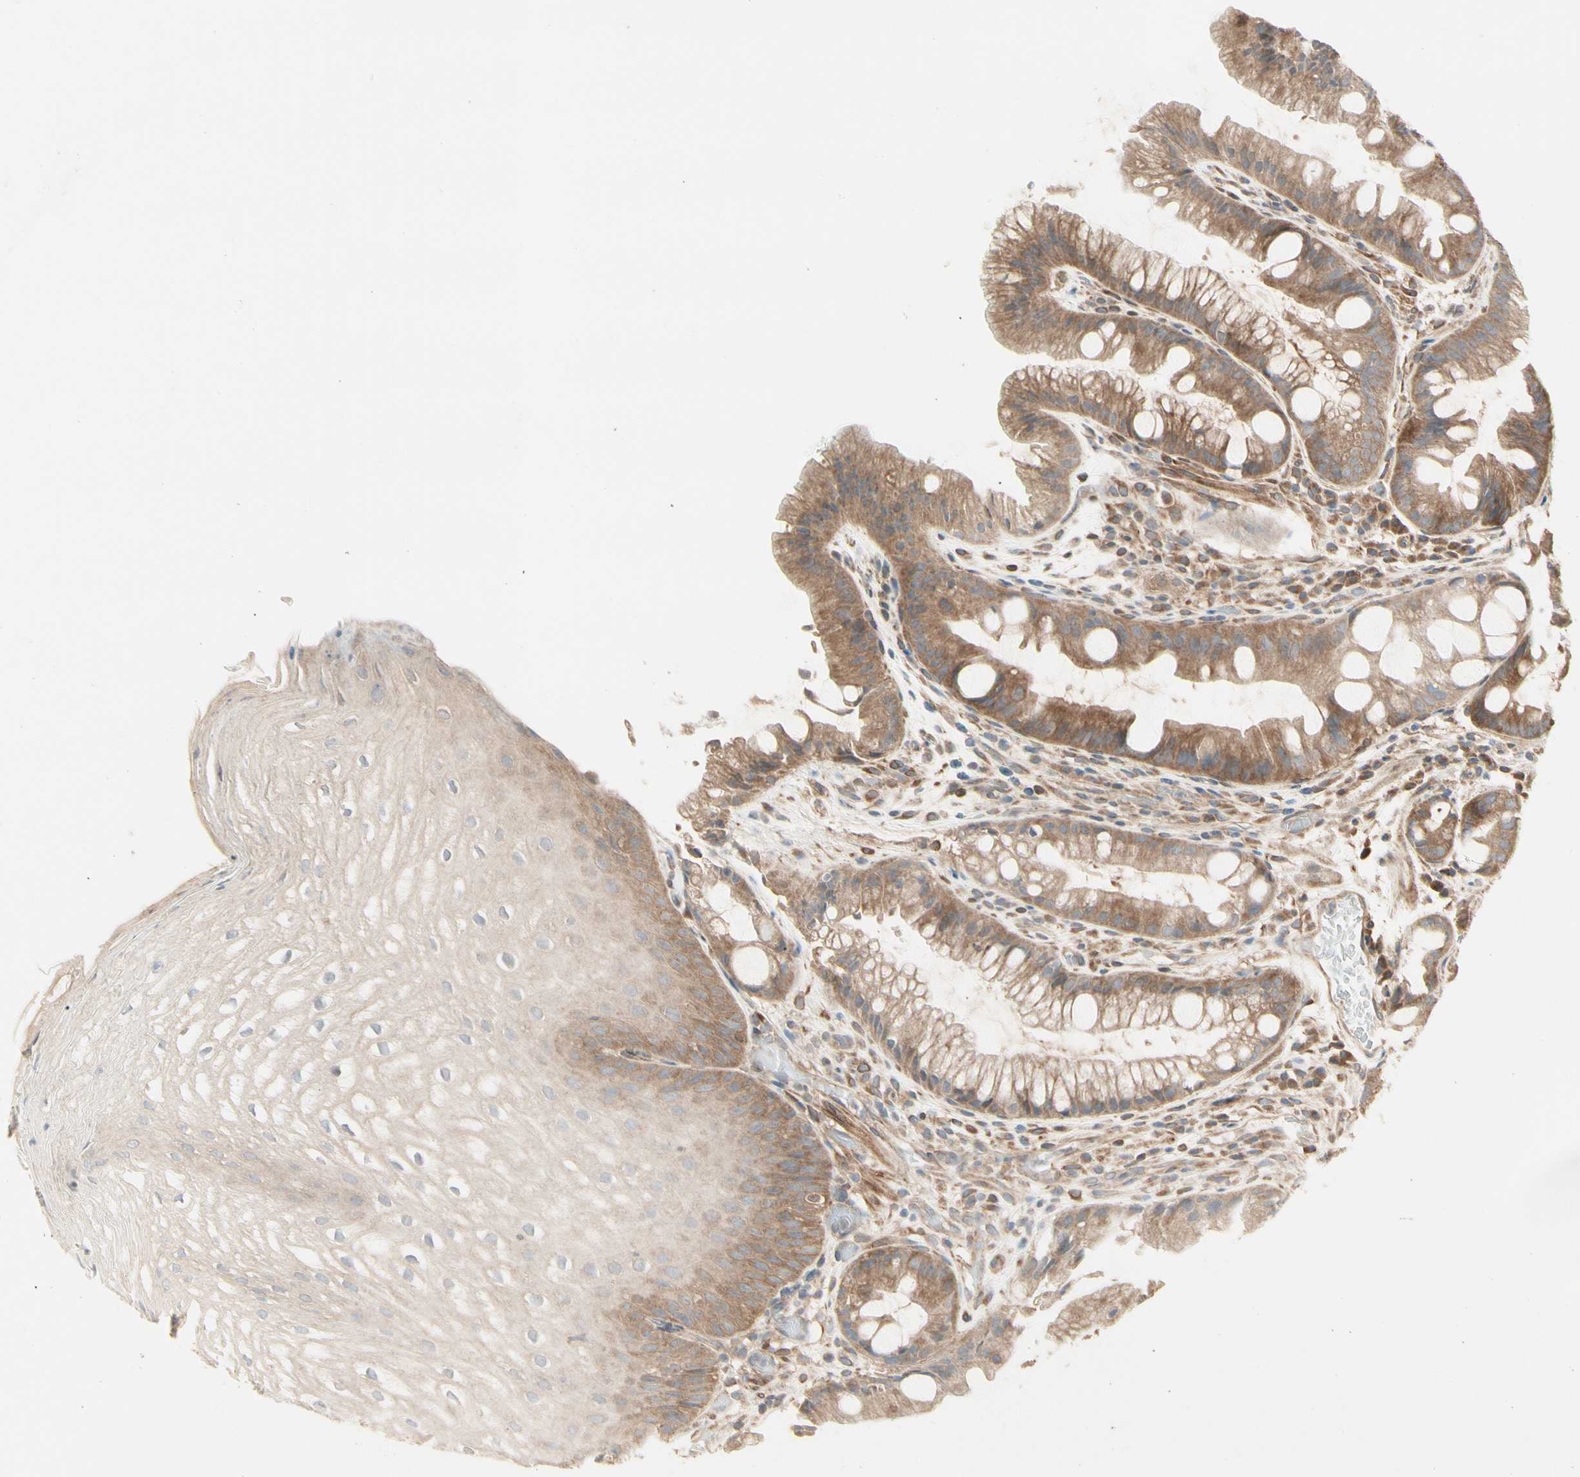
{"staining": {"intensity": "moderate", "quantity": ">75%", "location": "cytoplasmic/membranous"}, "tissue": "stomach", "cell_type": "Glandular cells", "image_type": "normal", "snomed": [{"axis": "morphology", "description": "Normal tissue, NOS"}, {"axis": "topography", "description": "Stomach, upper"}], "caption": "A brown stain highlights moderate cytoplasmic/membranous expression of a protein in glandular cells of unremarkable human stomach. (DAB IHC, brown staining for protein, blue staining for nuclei).", "gene": "IRAG1", "patient": {"sex": "male", "age": 72}}